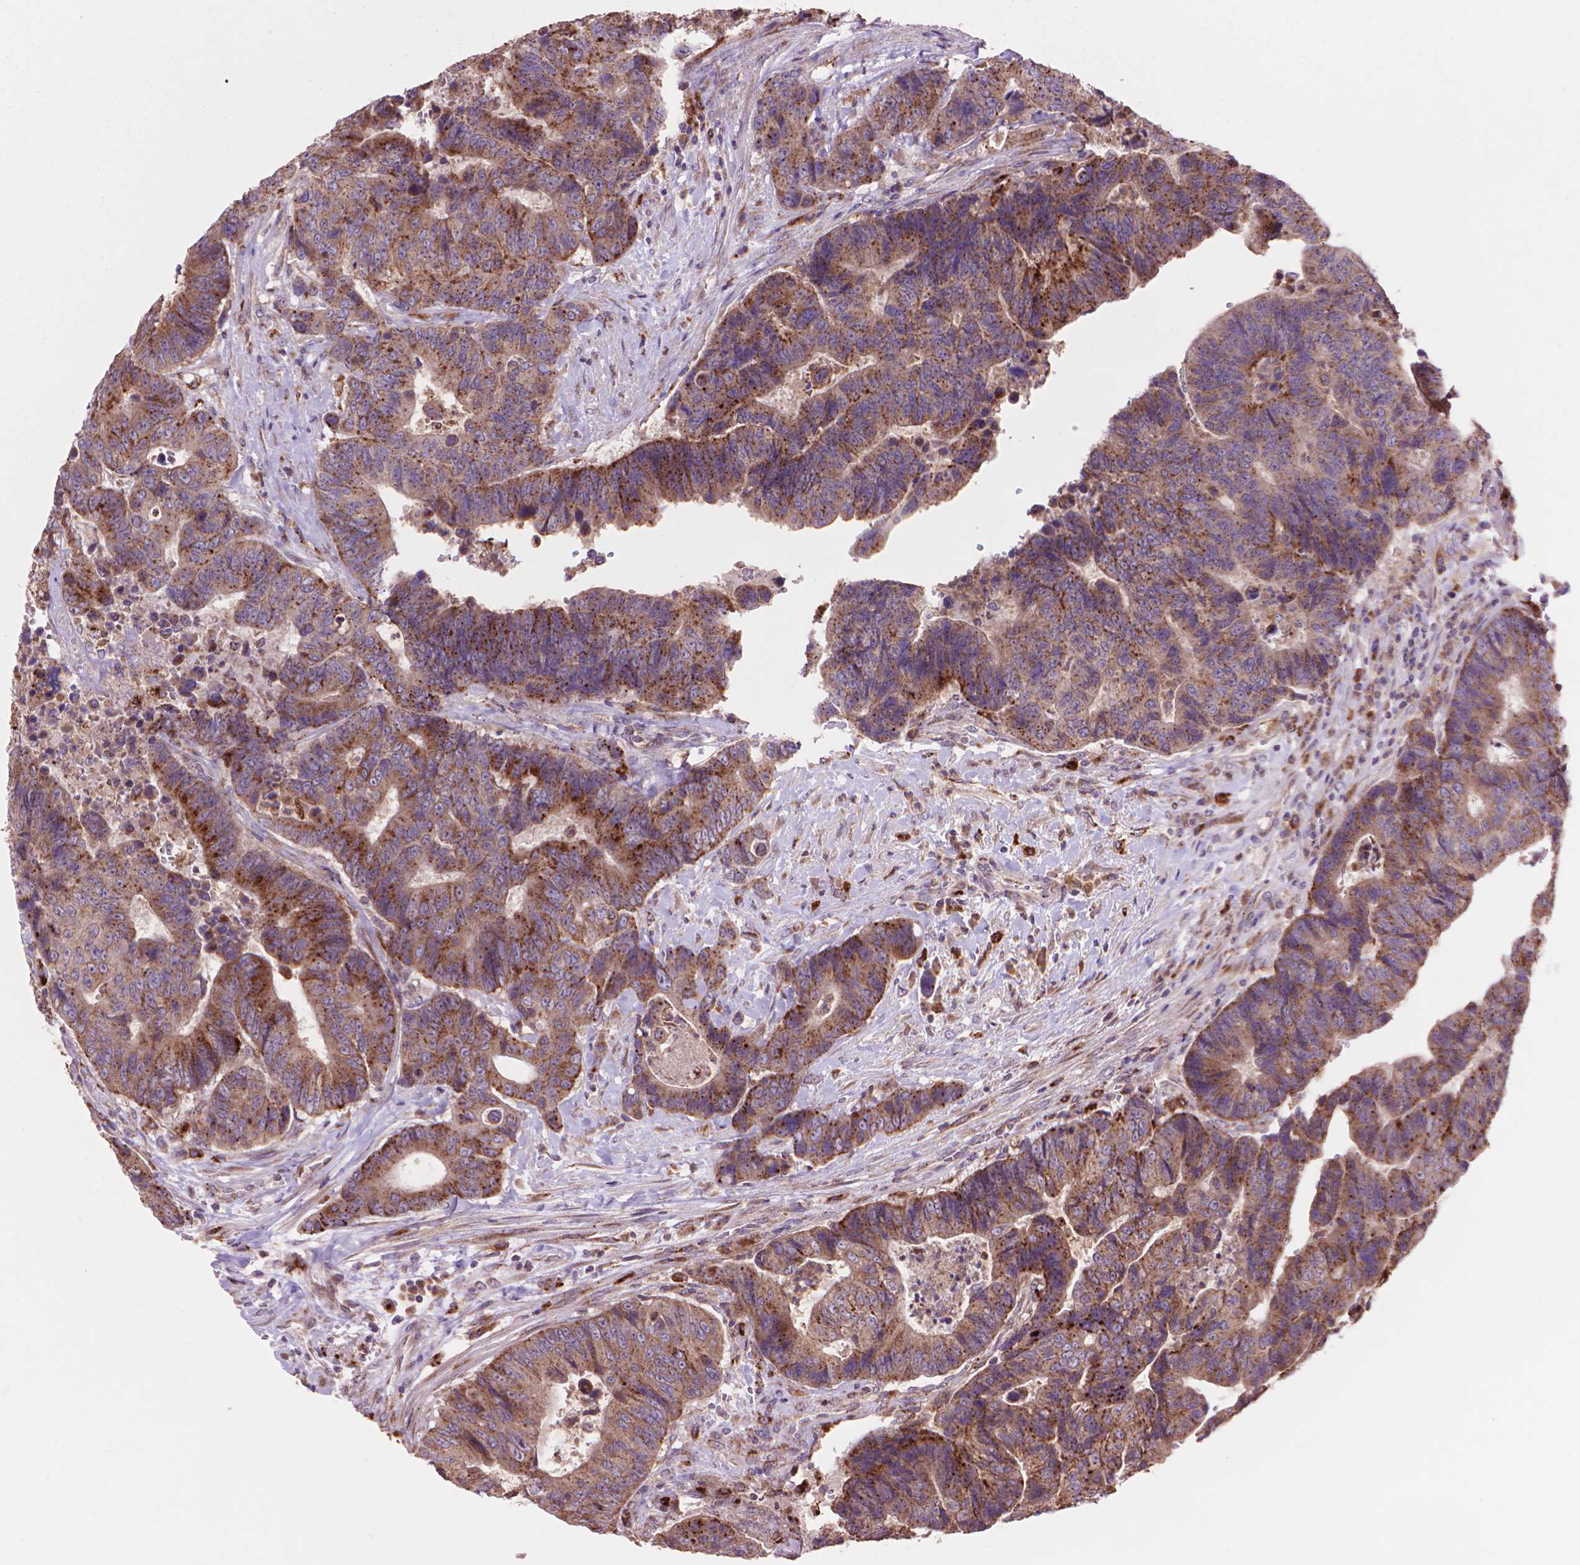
{"staining": {"intensity": "moderate", "quantity": ">75%", "location": "cytoplasmic/membranous"}, "tissue": "colorectal cancer", "cell_type": "Tumor cells", "image_type": "cancer", "snomed": [{"axis": "morphology", "description": "Adenocarcinoma, NOS"}, {"axis": "topography", "description": "Colon"}], "caption": "Protein staining of colorectal cancer tissue demonstrates moderate cytoplasmic/membranous positivity in approximately >75% of tumor cells.", "gene": "GLB1", "patient": {"sex": "female", "age": 48}}